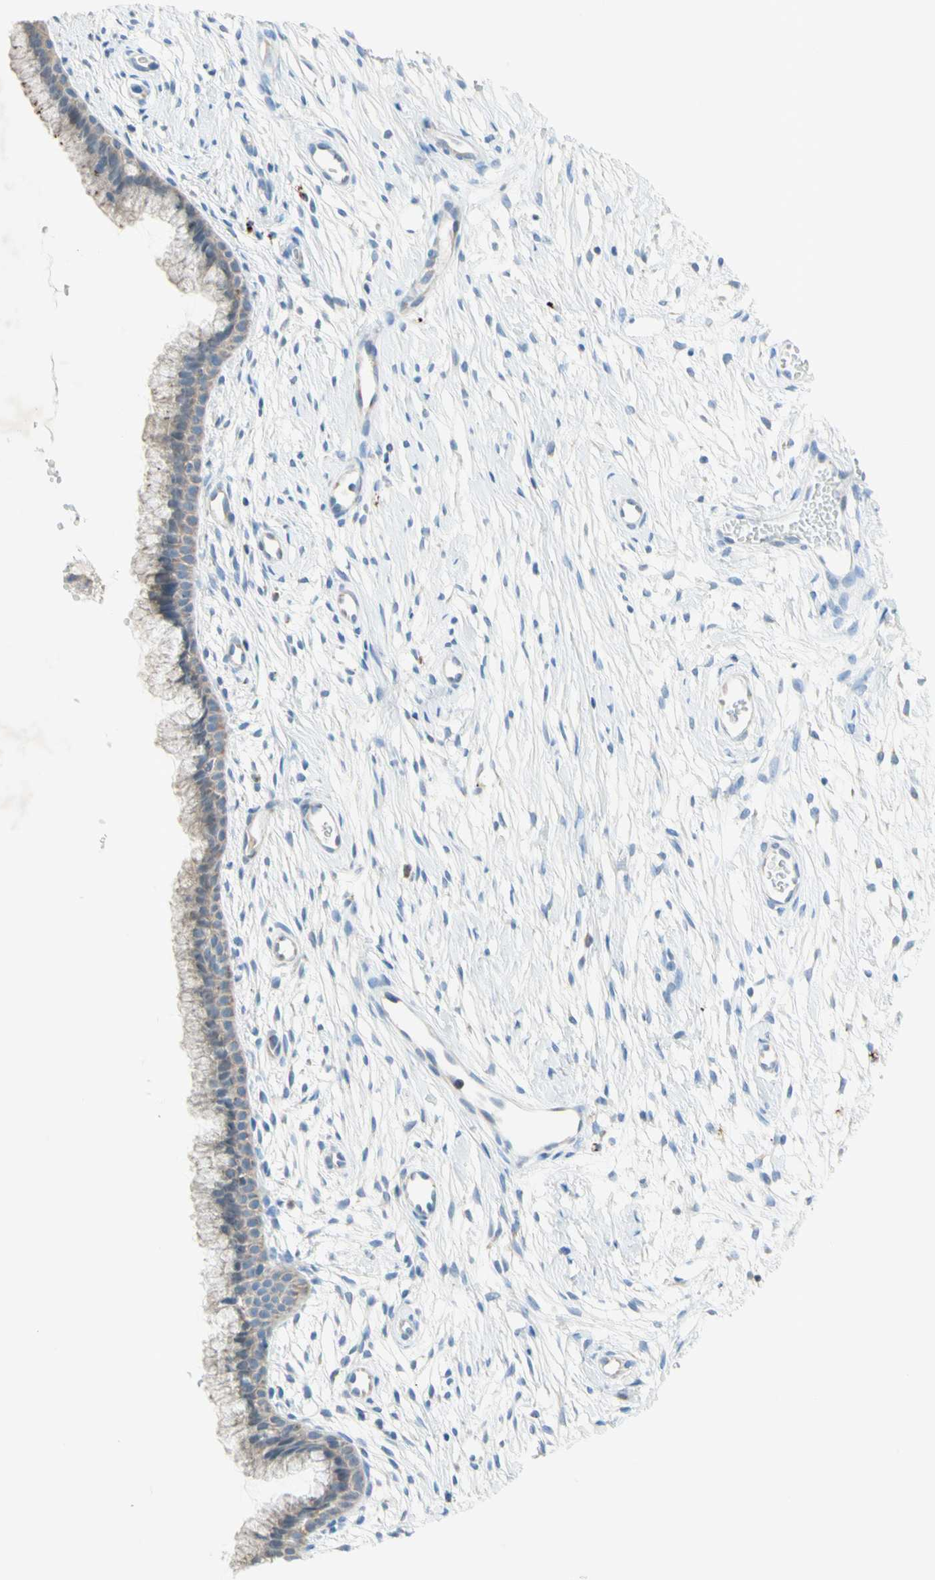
{"staining": {"intensity": "weak", "quantity": "25%-75%", "location": "cytoplasmic/membranous"}, "tissue": "cervix", "cell_type": "Glandular cells", "image_type": "normal", "snomed": [{"axis": "morphology", "description": "Normal tissue, NOS"}, {"axis": "topography", "description": "Cervix"}], "caption": "IHC staining of unremarkable cervix, which displays low levels of weak cytoplasmic/membranous expression in approximately 25%-75% of glandular cells indicating weak cytoplasmic/membranous protein positivity. The staining was performed using DAB (3,3'-diaminobenzidine) (brown) for protein detection and nuclei were counterstained in hematoxylin (blue).", "gene": "MFF", "patient": {"sex": "female", "age": 39}}